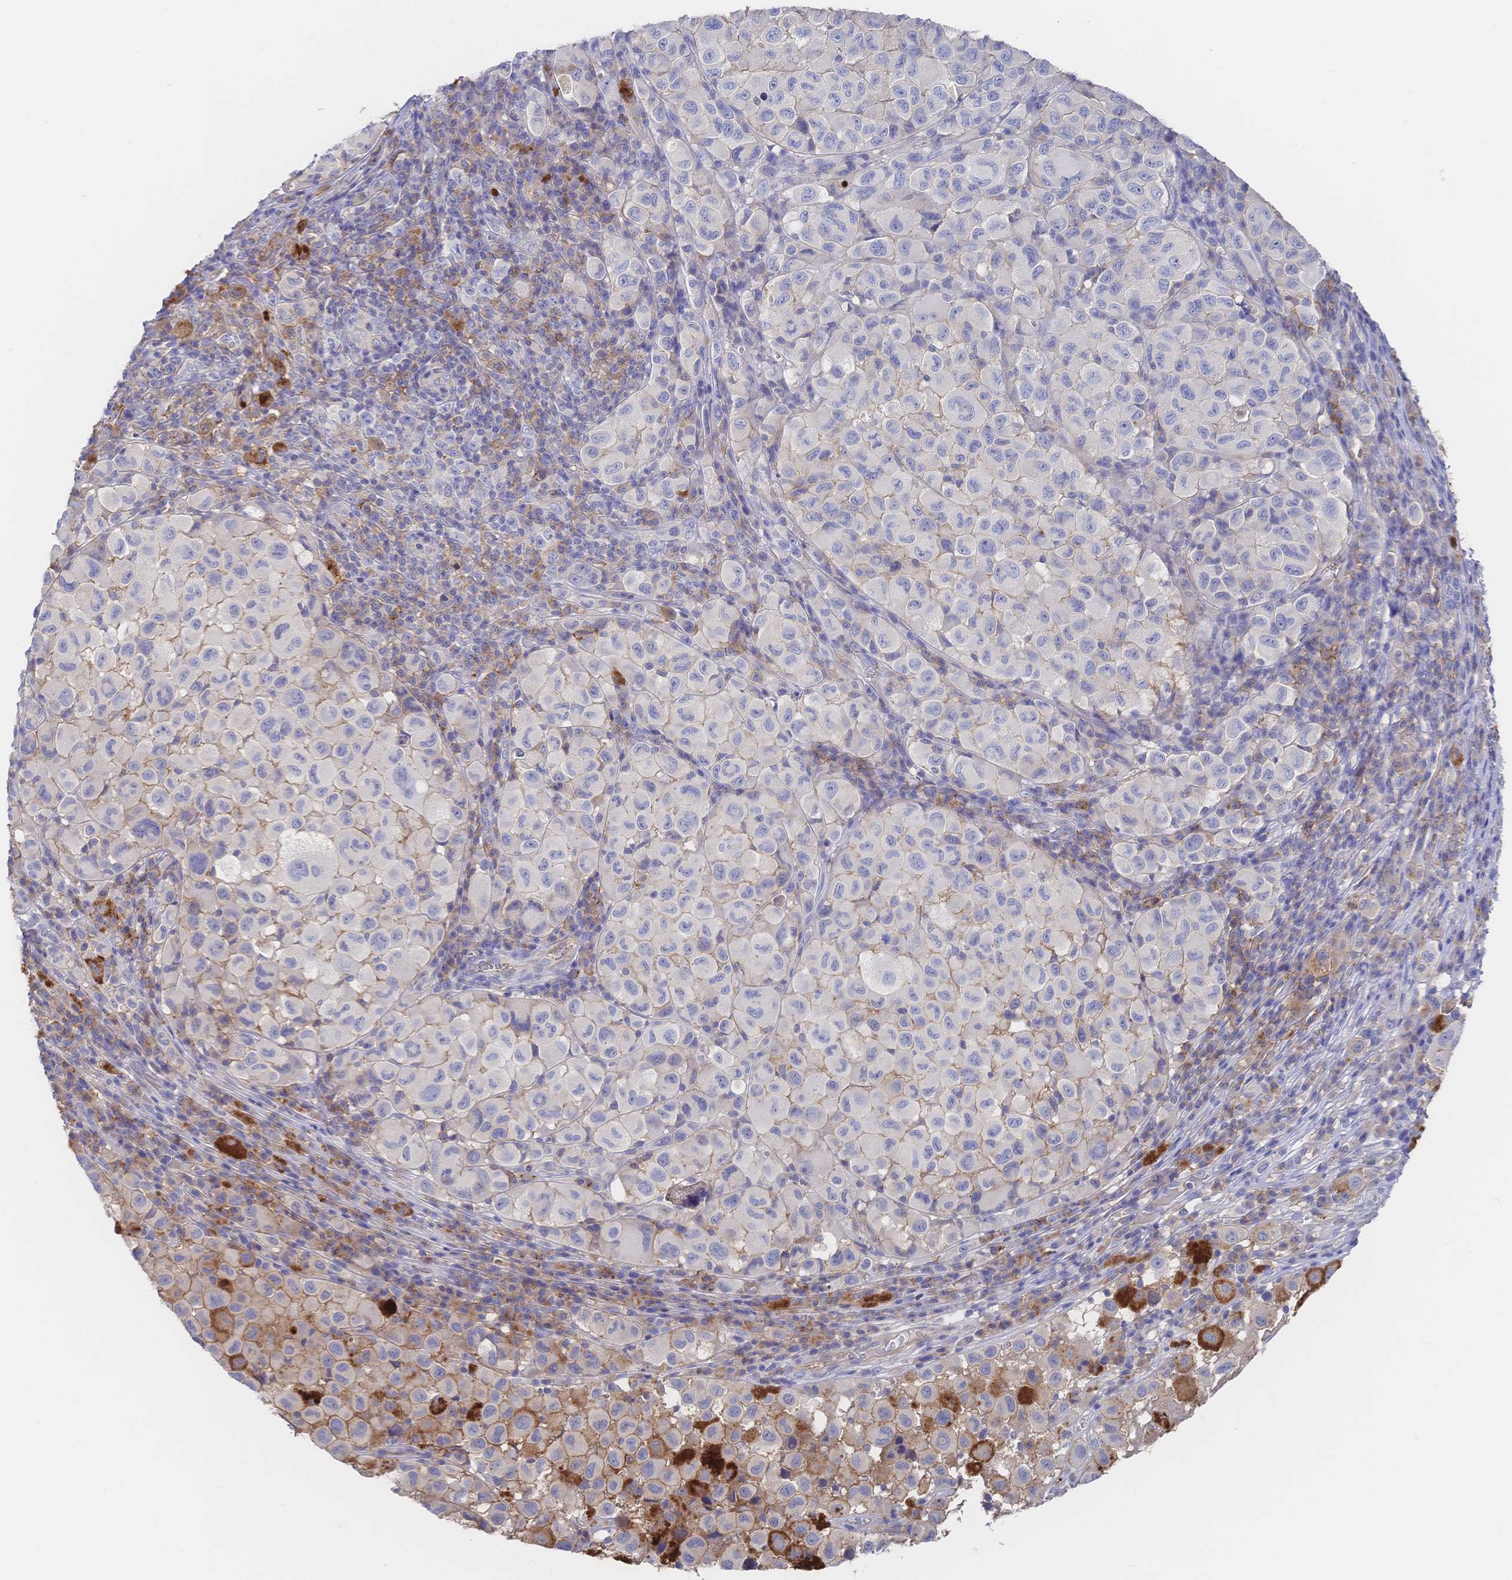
{"staining": {"intensity": "strong", "quantity": "<25%", "location": "cytoplasmic/membranous"}, "tissue": "melanoma", "cell_type": "Tumor cells", "image_type": "cancer", "snomed": [{"axis": "morphology", "description": "Malignant melanoma, NOS"}, {"axis": "topography", "description": "Skin"}], "caption": "Strong cytoplasmic/membranous protein staining is seen in approximately <25% of tumor cells in melanoma.", "gene": "F11R", "patient": {"sex": "male", "age": 93}}